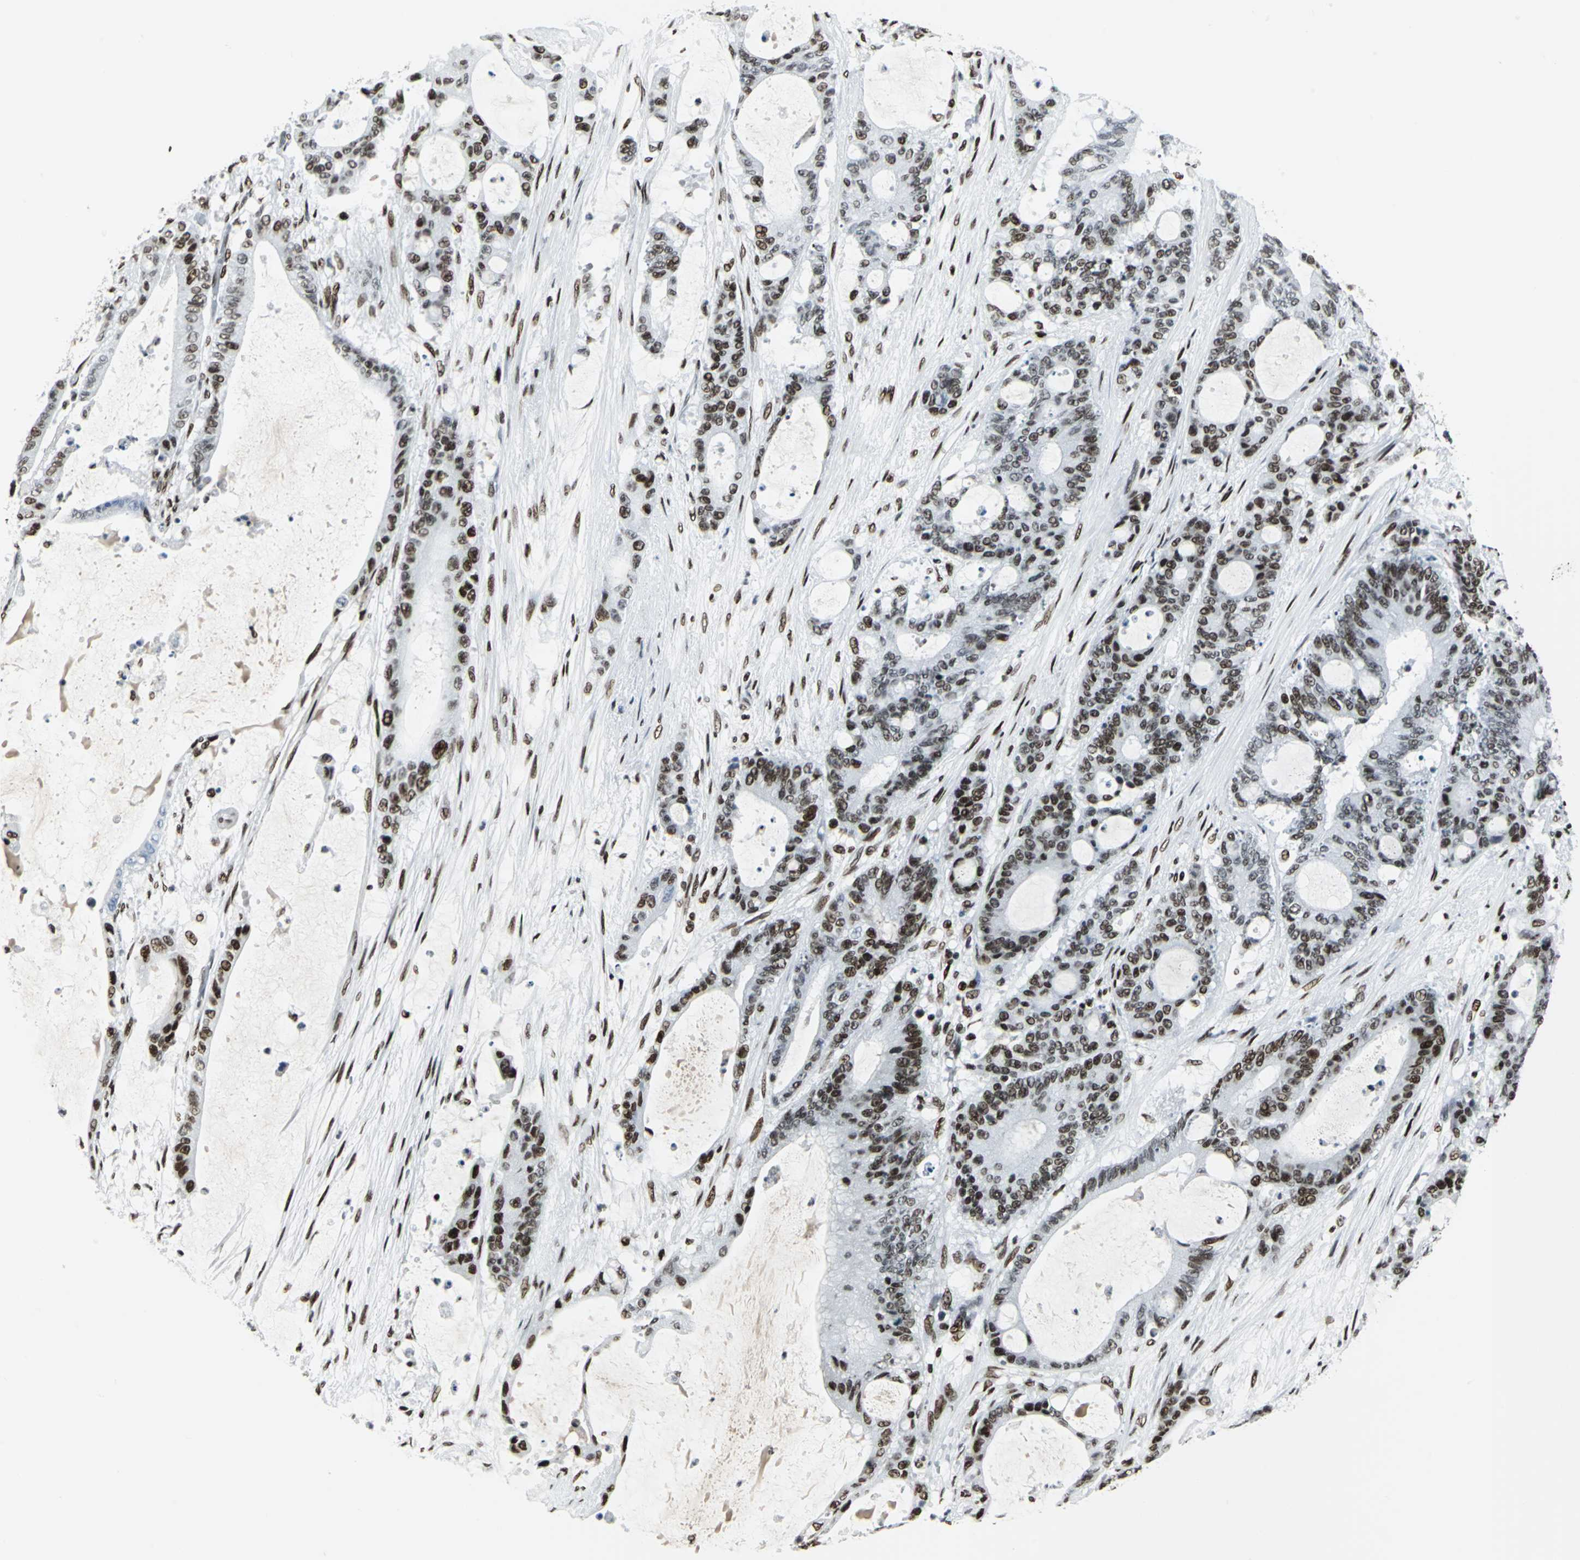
{"staining": {"intensity": "strong", "quantity": ">75%", "location": "nuclear"}, "tissue": "liver cancer", "cell_type": "Tumor cells", "image_type": "cancer", "snomed": [{"axis": "morphology", "description": "Cholangiocarcinoma"}, {"axis": "topography", "description": "Liver"}], "caption": "Immunohistochemistry staining of liver cancer, which demonstrates high levels of strong nuclear positivity in approximately >75% of tumor cells indicating strong nuclear protein positivity. The staining was performed using DAB (brown) for protein detection and nuclei were counterstained in hematoxylin (blue).", "gene": "HDAC2", "patient": {"sex": "female", "age": 73}}